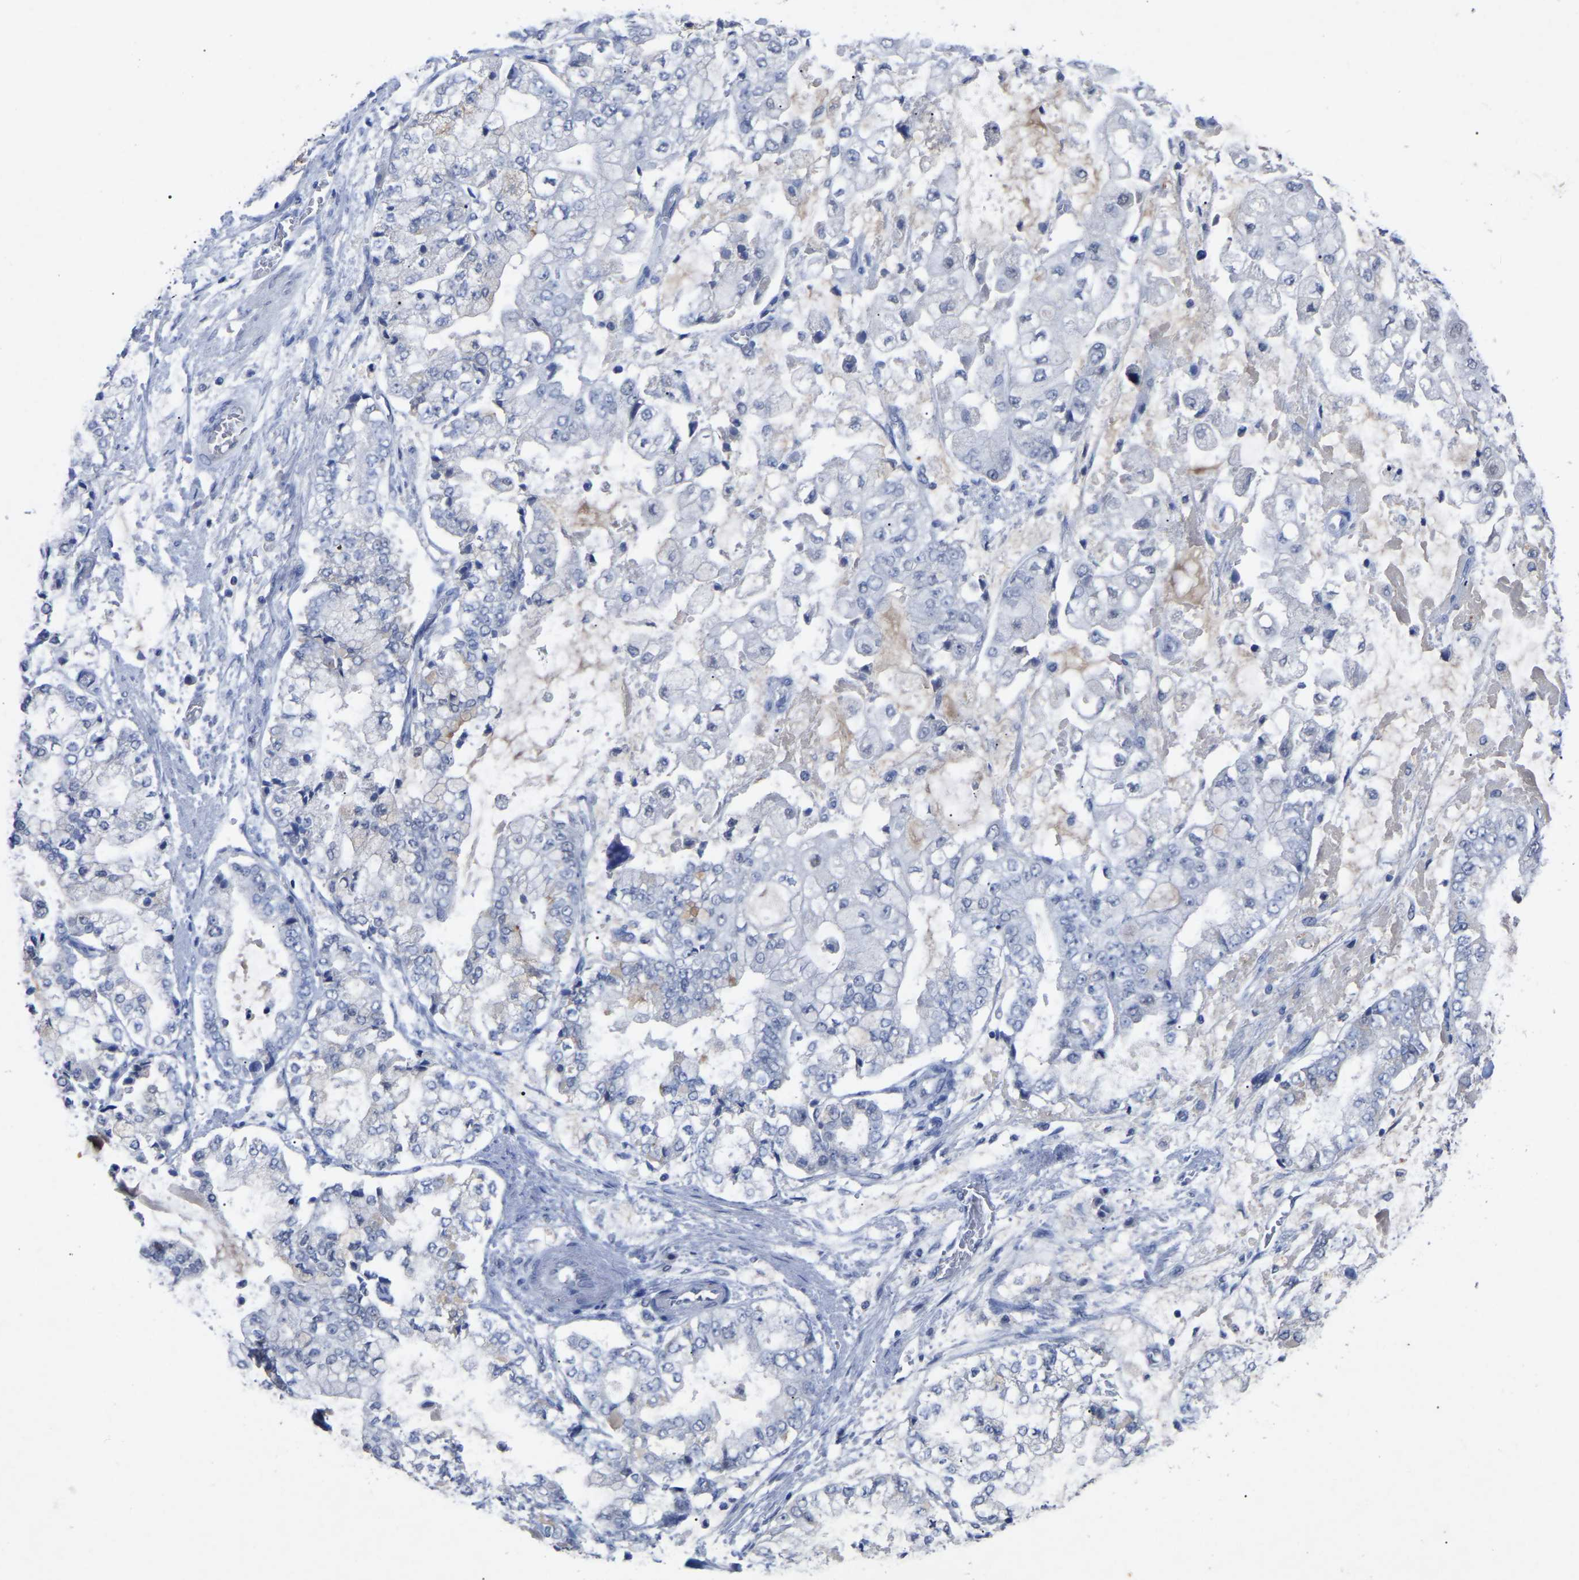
{"staining": {"intensity": "negative", "quantity": "none", "location": "none"}, "tissue": "stomach cancer", "cell_type": "Tumor cells", "image_type": "cancer", "snomed": [{"axis": "morphology", "description": "Adenocarcinoma, NOS"}, {"axis": "topography", "description": "Stomach"}], "caption": "High magnification brightfield microscopy of stomach adenocarcinoma stained with DAB (3,3'-diaminobenzidine) (brown) and counterstained with hematoxylin (blue): tumor cells show no significant positivity. (DAB immunohistochemistry (IHC) visualized using brightfield microscopy, high magnification).", "gene": "SMPD2", "patient": {"sex": "male", "age": 76}}